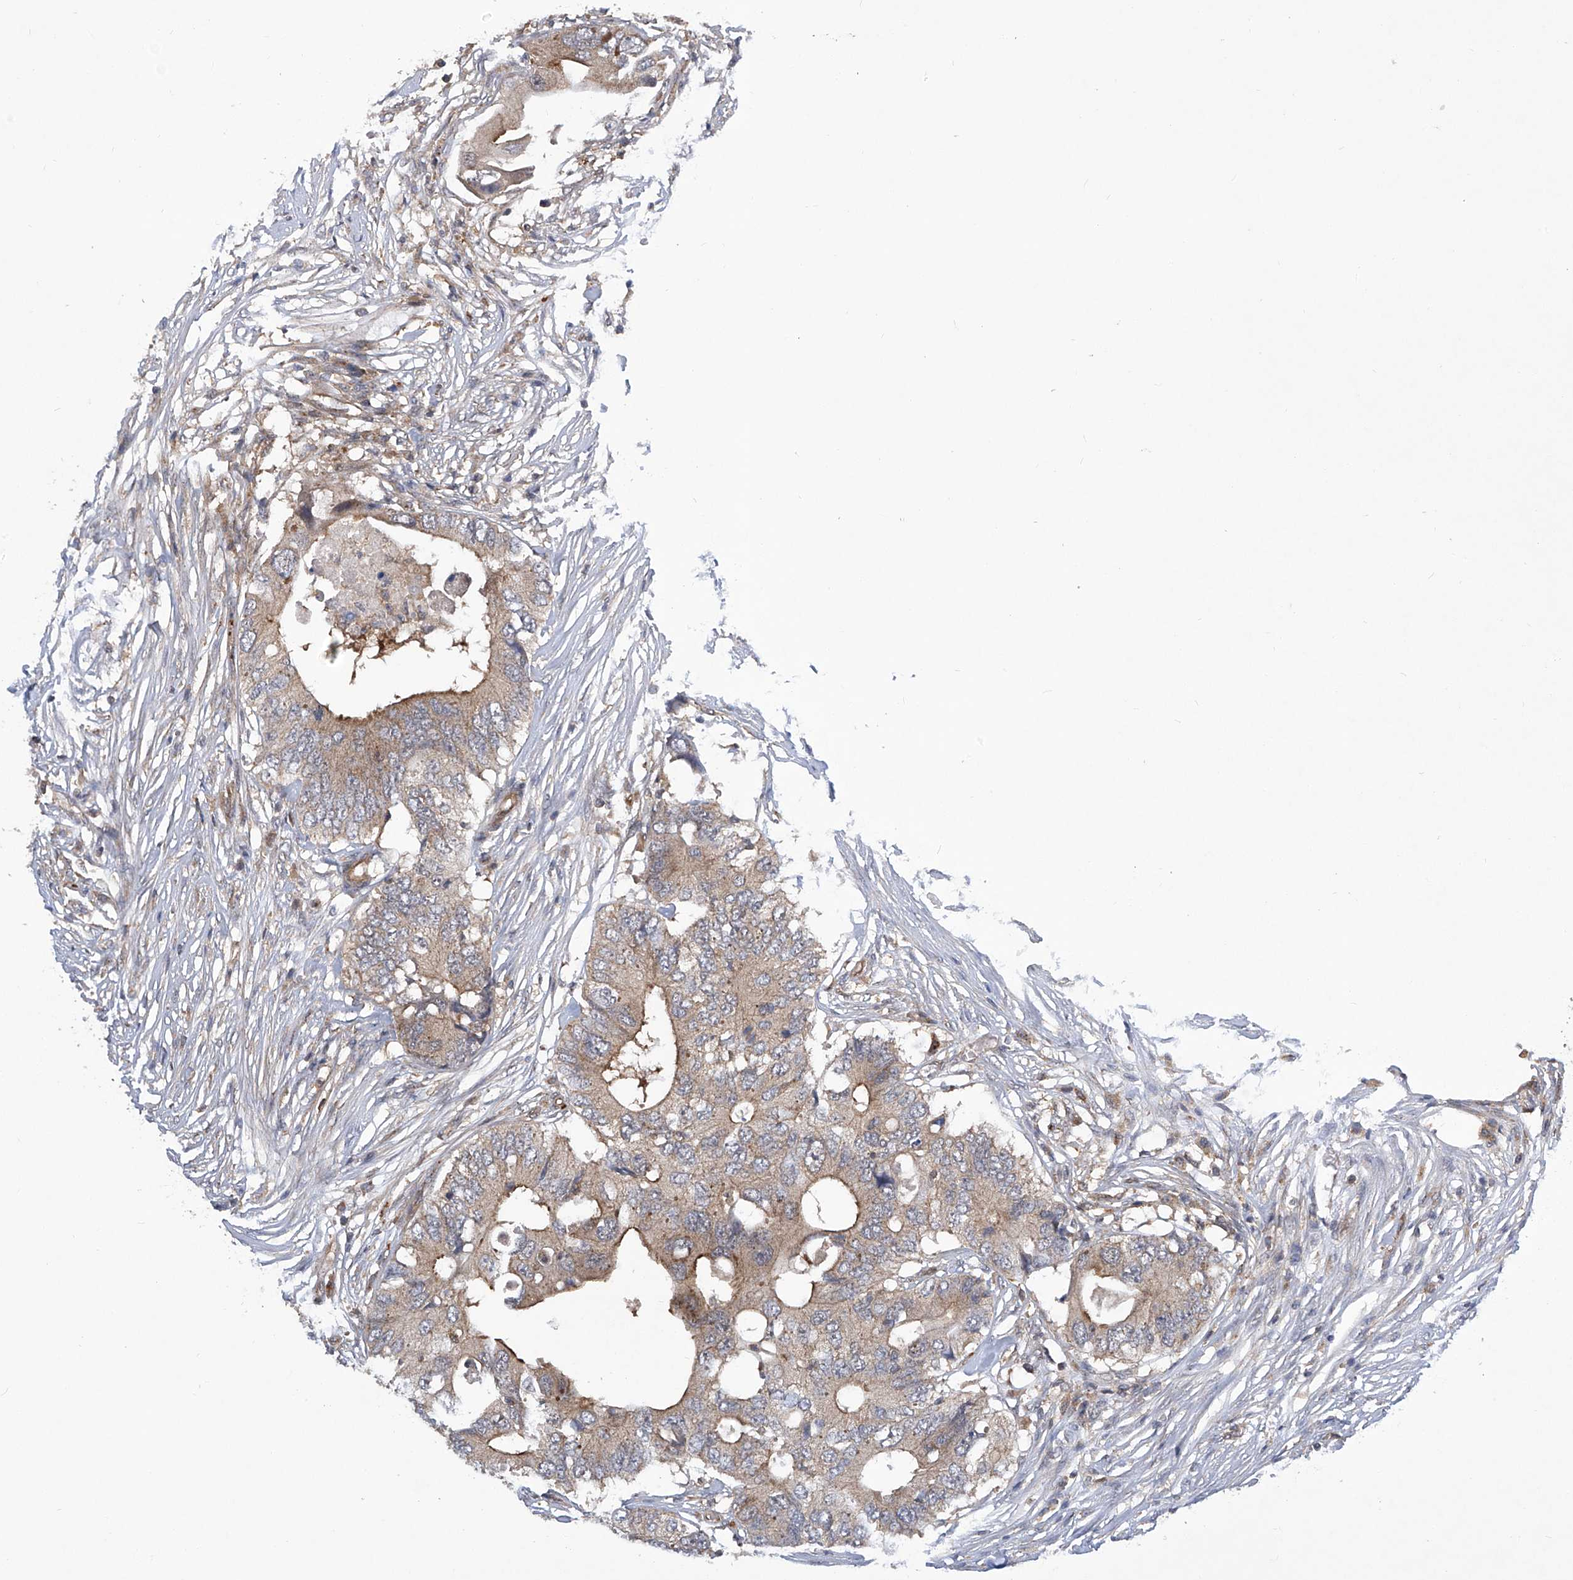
{"staining": {"intensity": "moderate", "quantity": ">75%", "location": "cytoplasmic/membranous"}, "tissue": "colorectal cancer", "cell_type": "Tumor cells", "image_type": "cancer", "snomed": [{"axis": "morphology", "description": "Adenocarcinoma, NOS"}, {"axis": "topography", "description": "Colon"}], "caption": "The immunohistochemical stain highlights moderate cytoplasmic/membranous staining in tumor cells of colorectal adenocarcinoma tissue.", "gene": "CISH", "patient": {"sex": "male", "age": 71}}